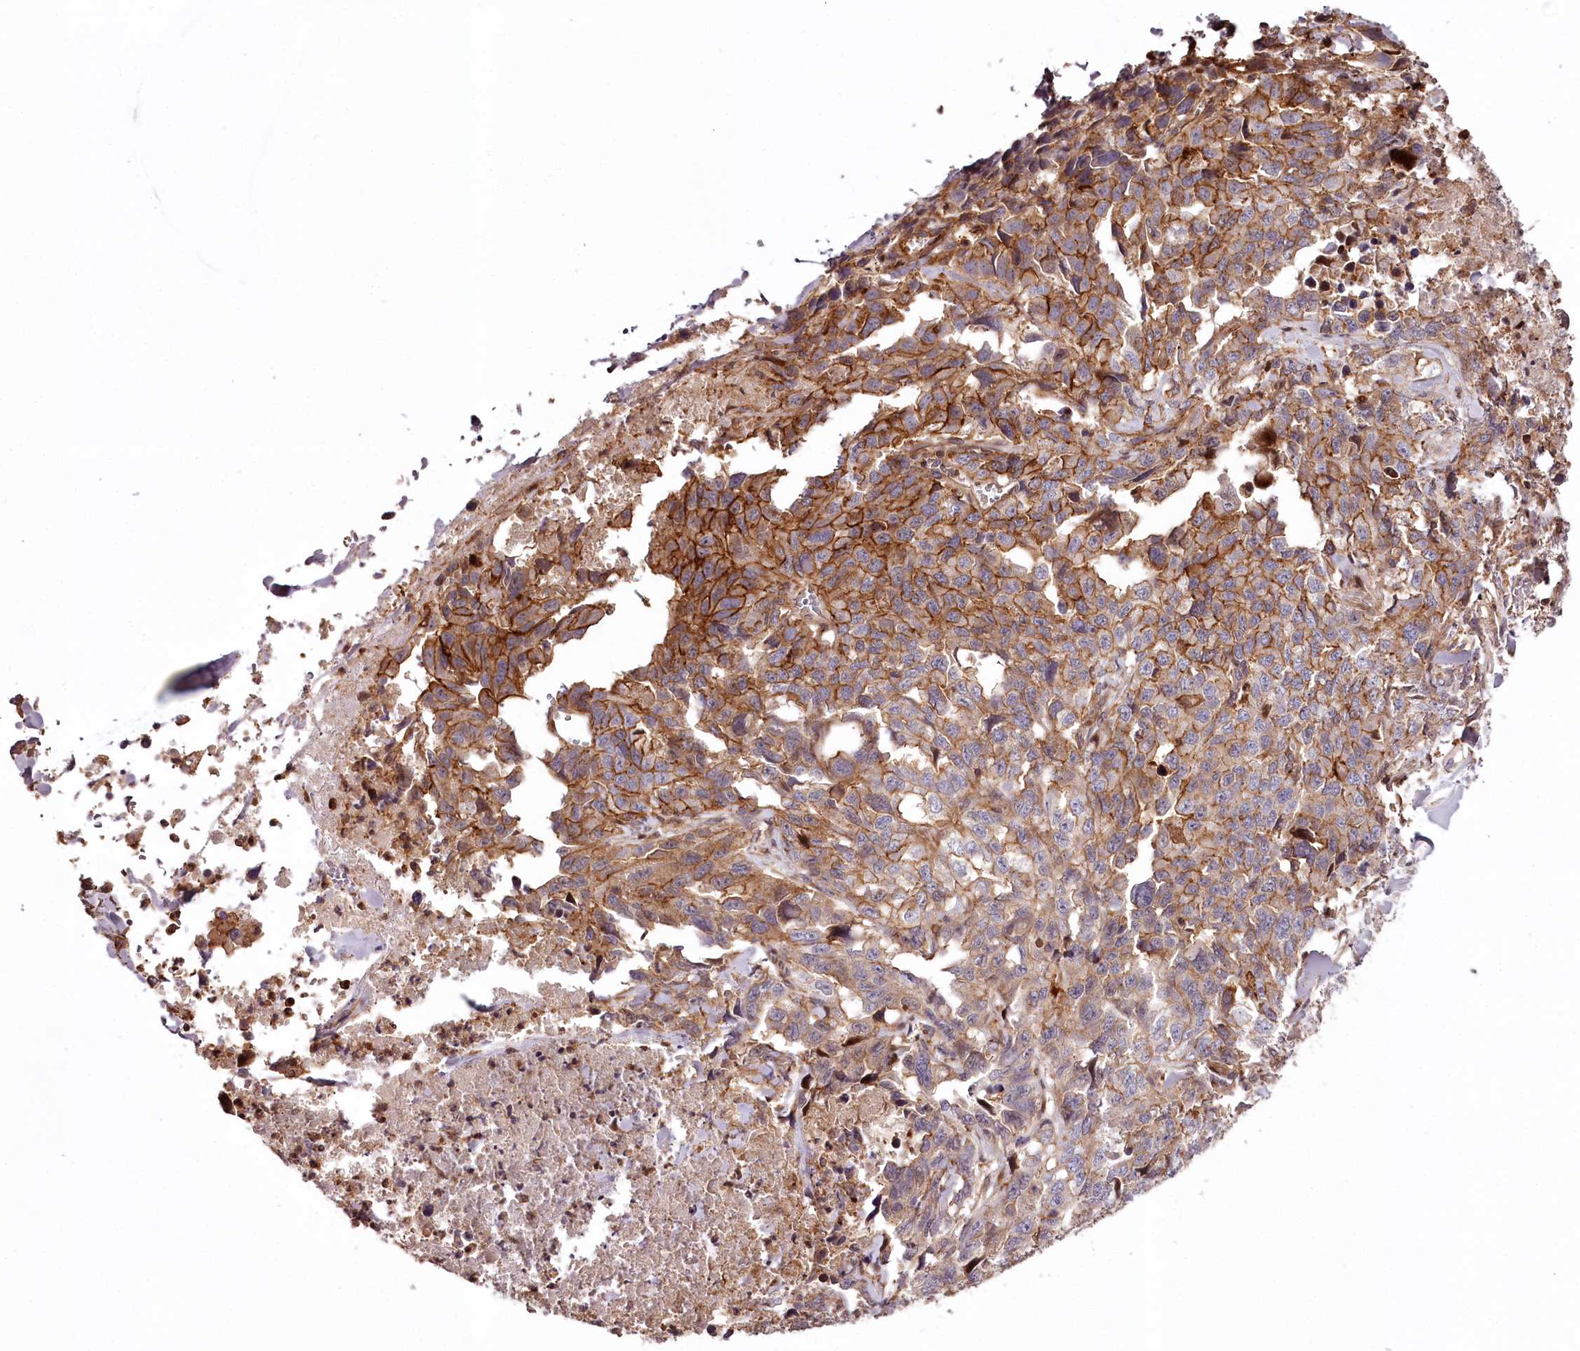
{"staining": {"intensity": "strong", "quantity": "25%-75%", "location": "cytoplasmic/membranous"}, "tissue": "lung cancer", "cell_type": "Tumor cells", "image_type": "cancer", "snomed": [{"axis": "morphology", "description": "Adenocarcinoma, NOS"}, {"axis": "topography", "description": "Lung"}], "caption": "Lung adenocarcinoma stained with a protein marker demonstrates strong staining in tumor cells.", "gene": "KIF14", "patient": {"sex": "female", "age": 51}}